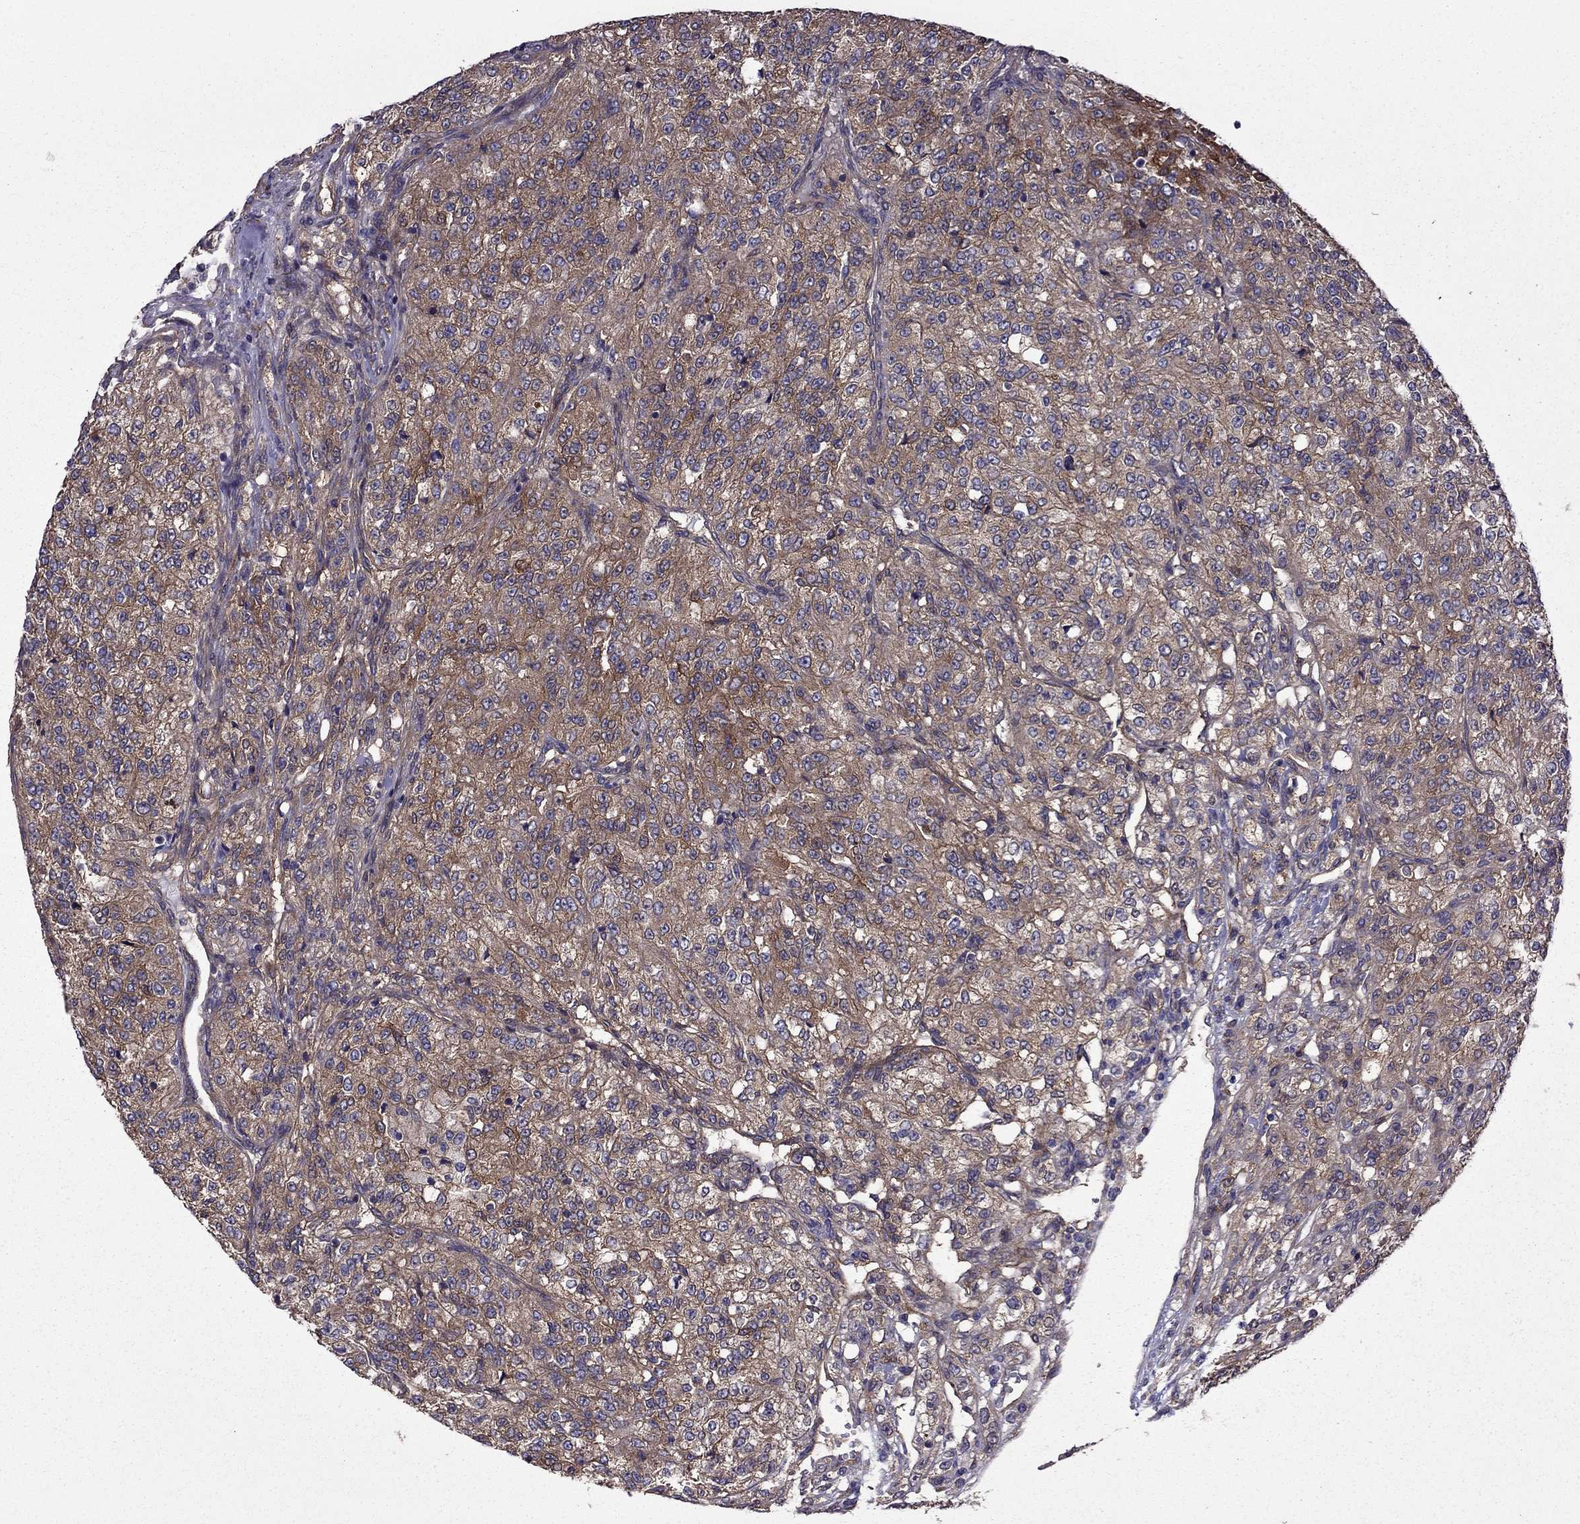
{"staining": {"intensity": "moderate", "quantity": ">75%", "location": "cytoplasmic/membranous"}, "tissue": "renal cancer", "cell_type": "Tumor cells", "image_type": "cancer", "snomed": [{"axis": "morphology", "description": "Adenocarcinoma, NOS"}, {"axis": "topography", "description": "Kidney"}], "caption": "Immunohistochemical staining of human renal cancer exhibits medium levels of moderate cytoplasmic/membranous positivity in approximately >75% of tumor cells.", "gene": "ITGB1", "patient": {"sex": "female", "age": 63}}